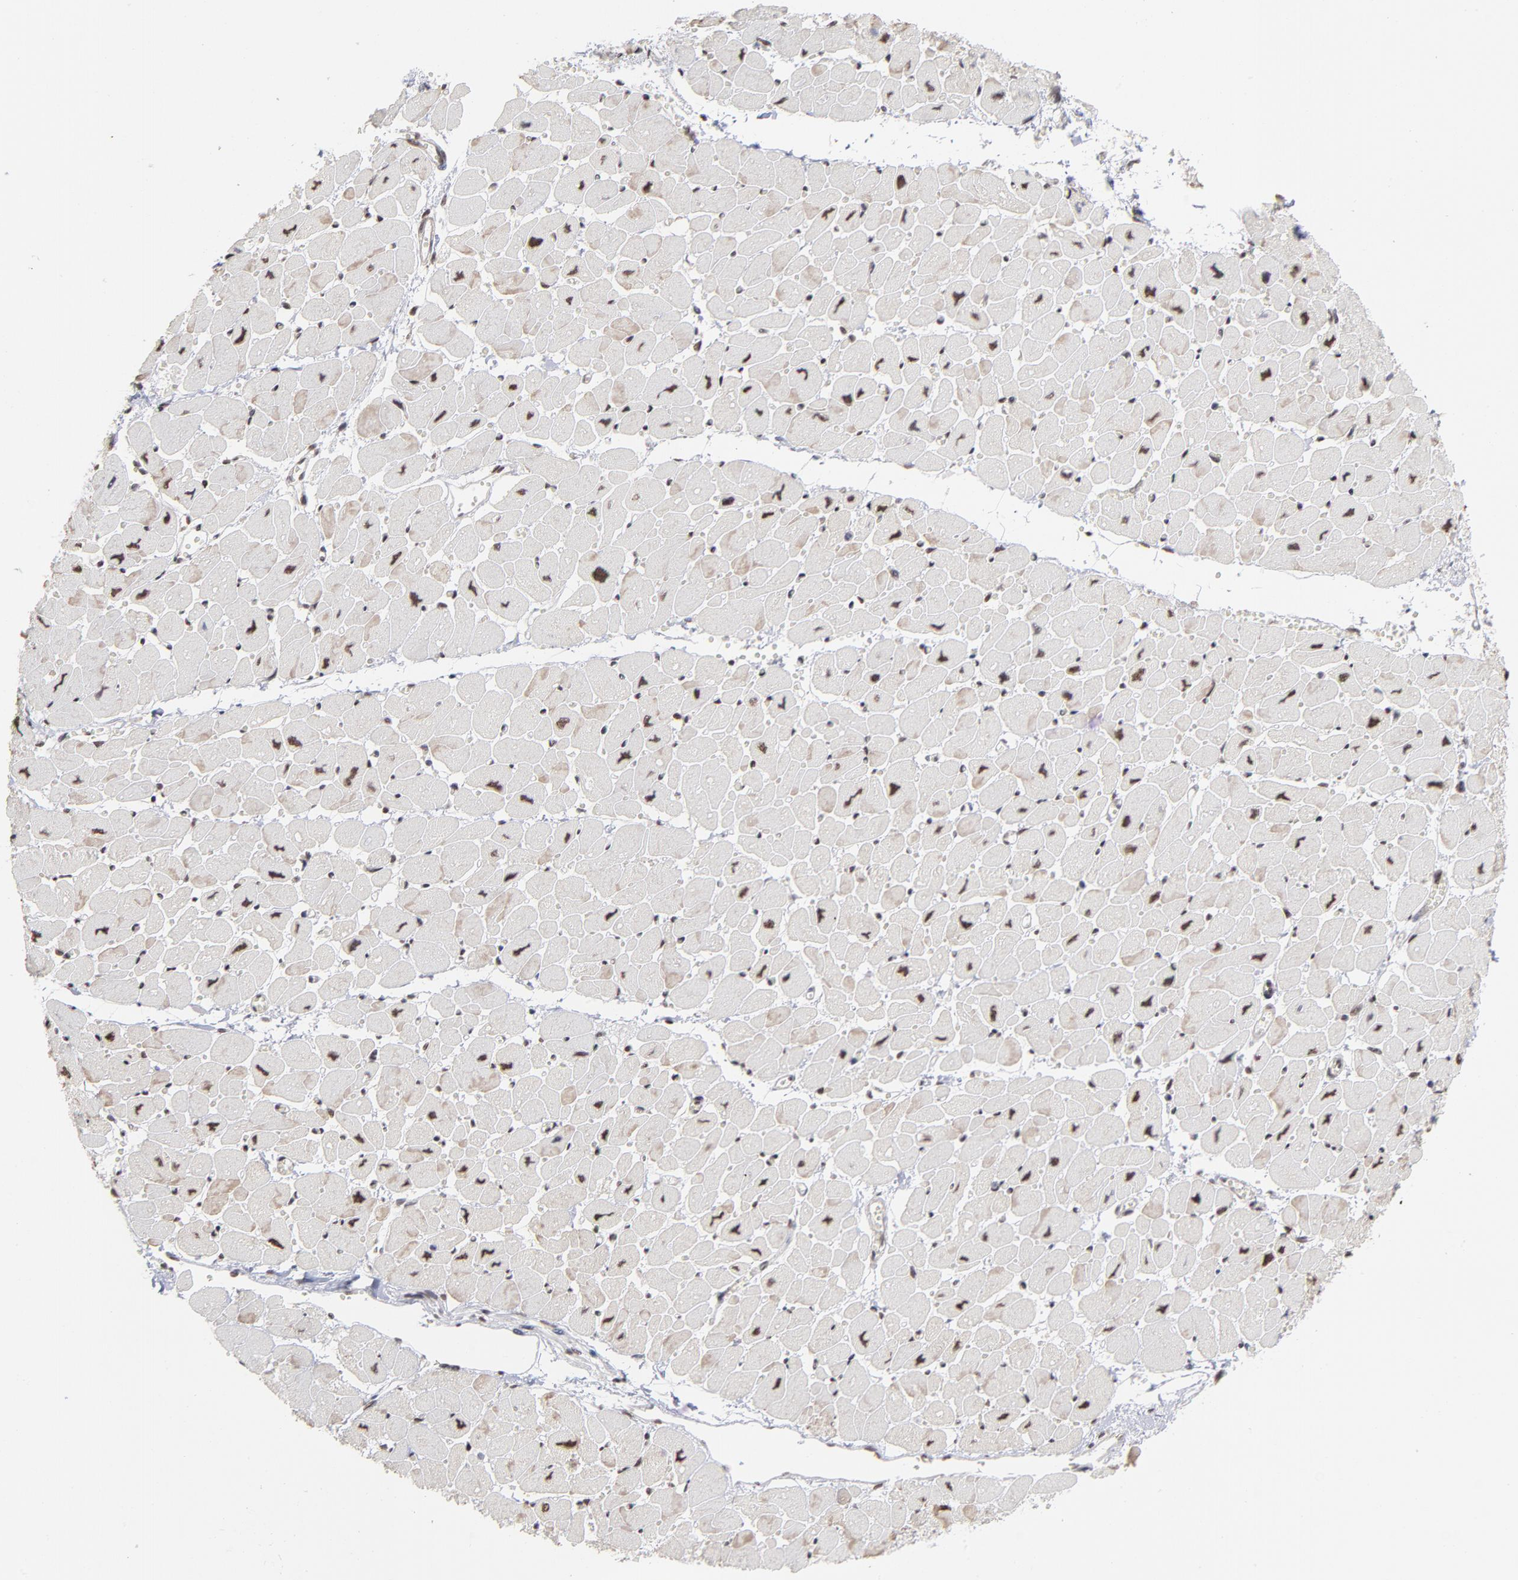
{"staining": {"intensity": "strong", "quantity": ">75%", "location": "cytoplasmic/membranous,nuclear"}, "tissue": "heart muscle", "cell_type": "Cardiomyocytes", "image_type": "normal", "snomed": [{"axis": "morphology", "description": "Normal tissue, NOS"}, {"axis": "topography", "description": "Heart"}], "caption": "Immunohistochemical staining of unremarkable human heart muscle exhibits high levels of strong cytoplasmic/membranous,nuclear staining in about >75% of cardiomyocytes.", "gene": "ZNF3", "patient": {"sex": "female", "age": 54}}